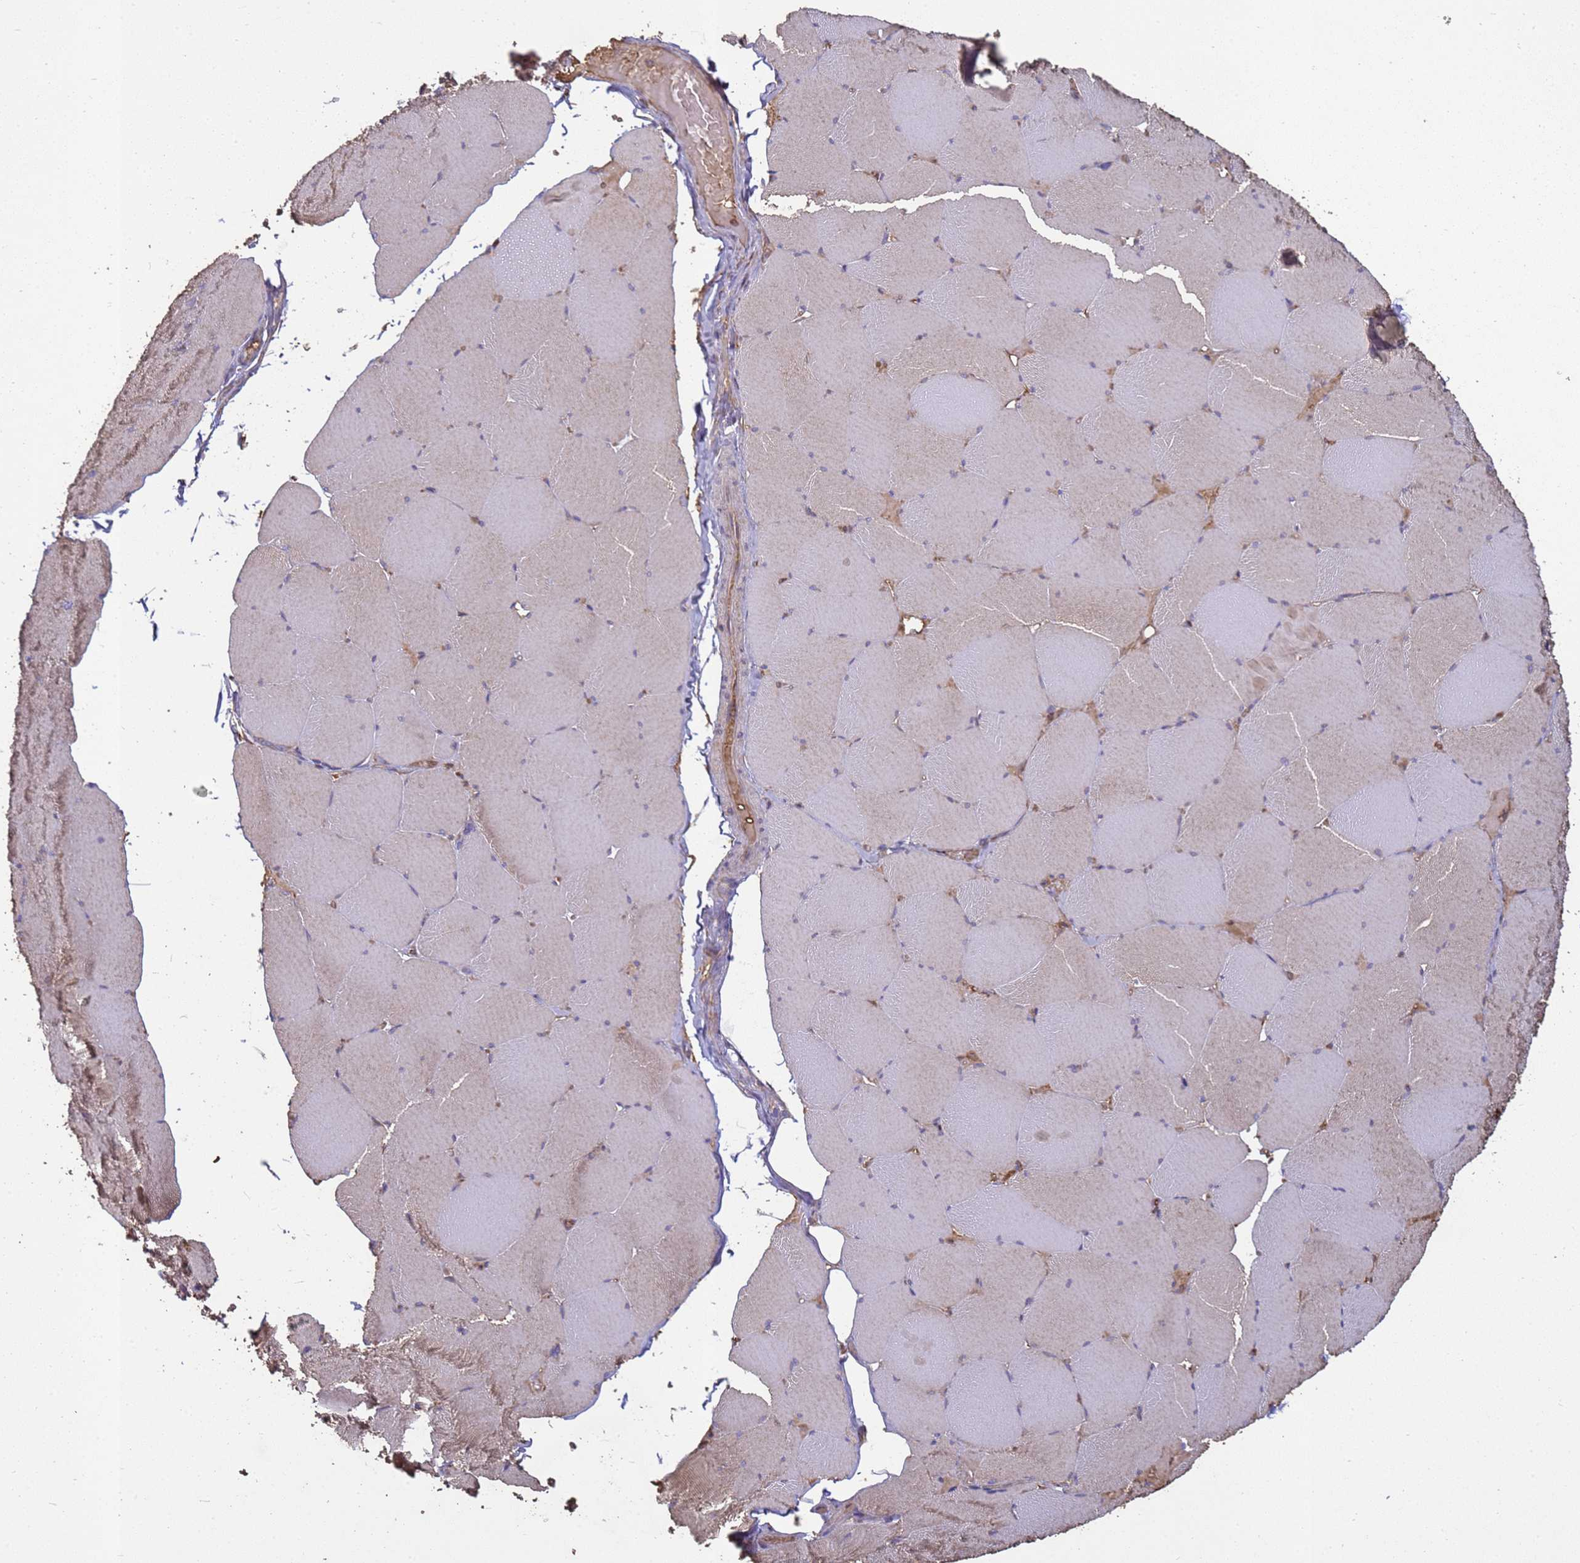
{"staining": {"intensity": "moderate", "quantity": "25%-75%", "location": "cytoplasmic/membranous"}, "tissue": "skeletal muscle", "cell_type": "Myocytes", "image_type": "normal", "snomed": [{"axis": "morphology", "description": "Normal tissue, NOS"}, {"axis": "topography", "description": "Skeletal muscle"}, {"axis": "topography", "description": "Head-Neck"}], "caption": "The image reveals a brown stain indicating the presence of a protein in the cytoplasmic/membranous of myocytes in skeletal muscle. Immunohistochemistry (ihc) stains the protein in brown and the nuclei are stained blue.", "gene": "SGIP1", "patient": {"sex": "male", "age": 66}}